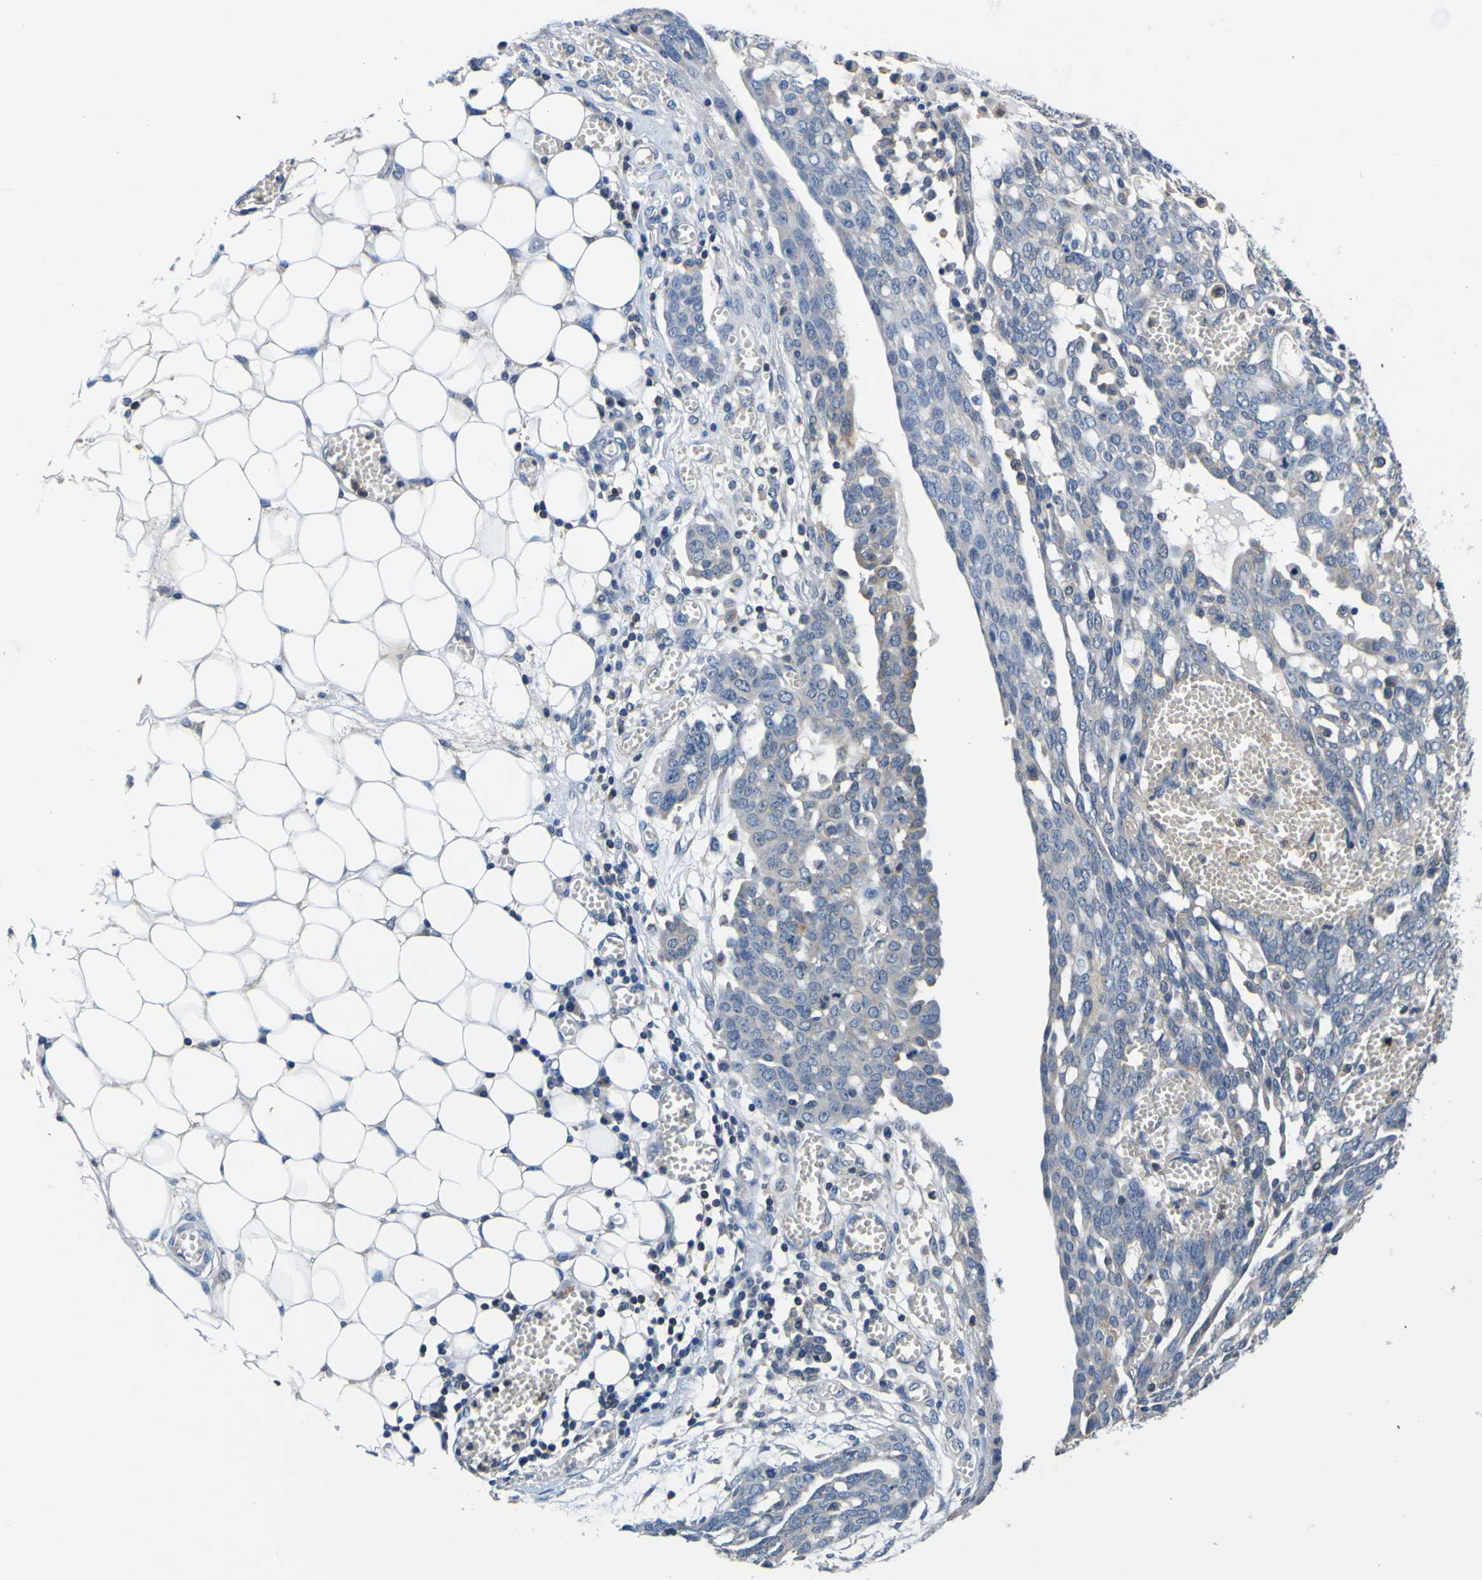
{"staining": {"intensity": "weak", "quantity": "<25%", "location": "cytoplasmic/membranous"}, "tissue": "ovarian cancer", "cell_type": "Tumor cells", "image_type": "cancer", "snomed": [{"axis": "morphology", "description": "Cystadenocarcinoma, serous, NOS"}, {"axis": "topography", "description": "Soft tissue"}, {"axis": "topography", "description": "Ovary"}], "caption": "DAB (3,3'-diaminobenzidine) immunohistochemical staining of human ovarian cancer exhibits no significant staining in tumor cells.", "gene": "TNIK", "patient": {"sex": "female", "age": 57}}